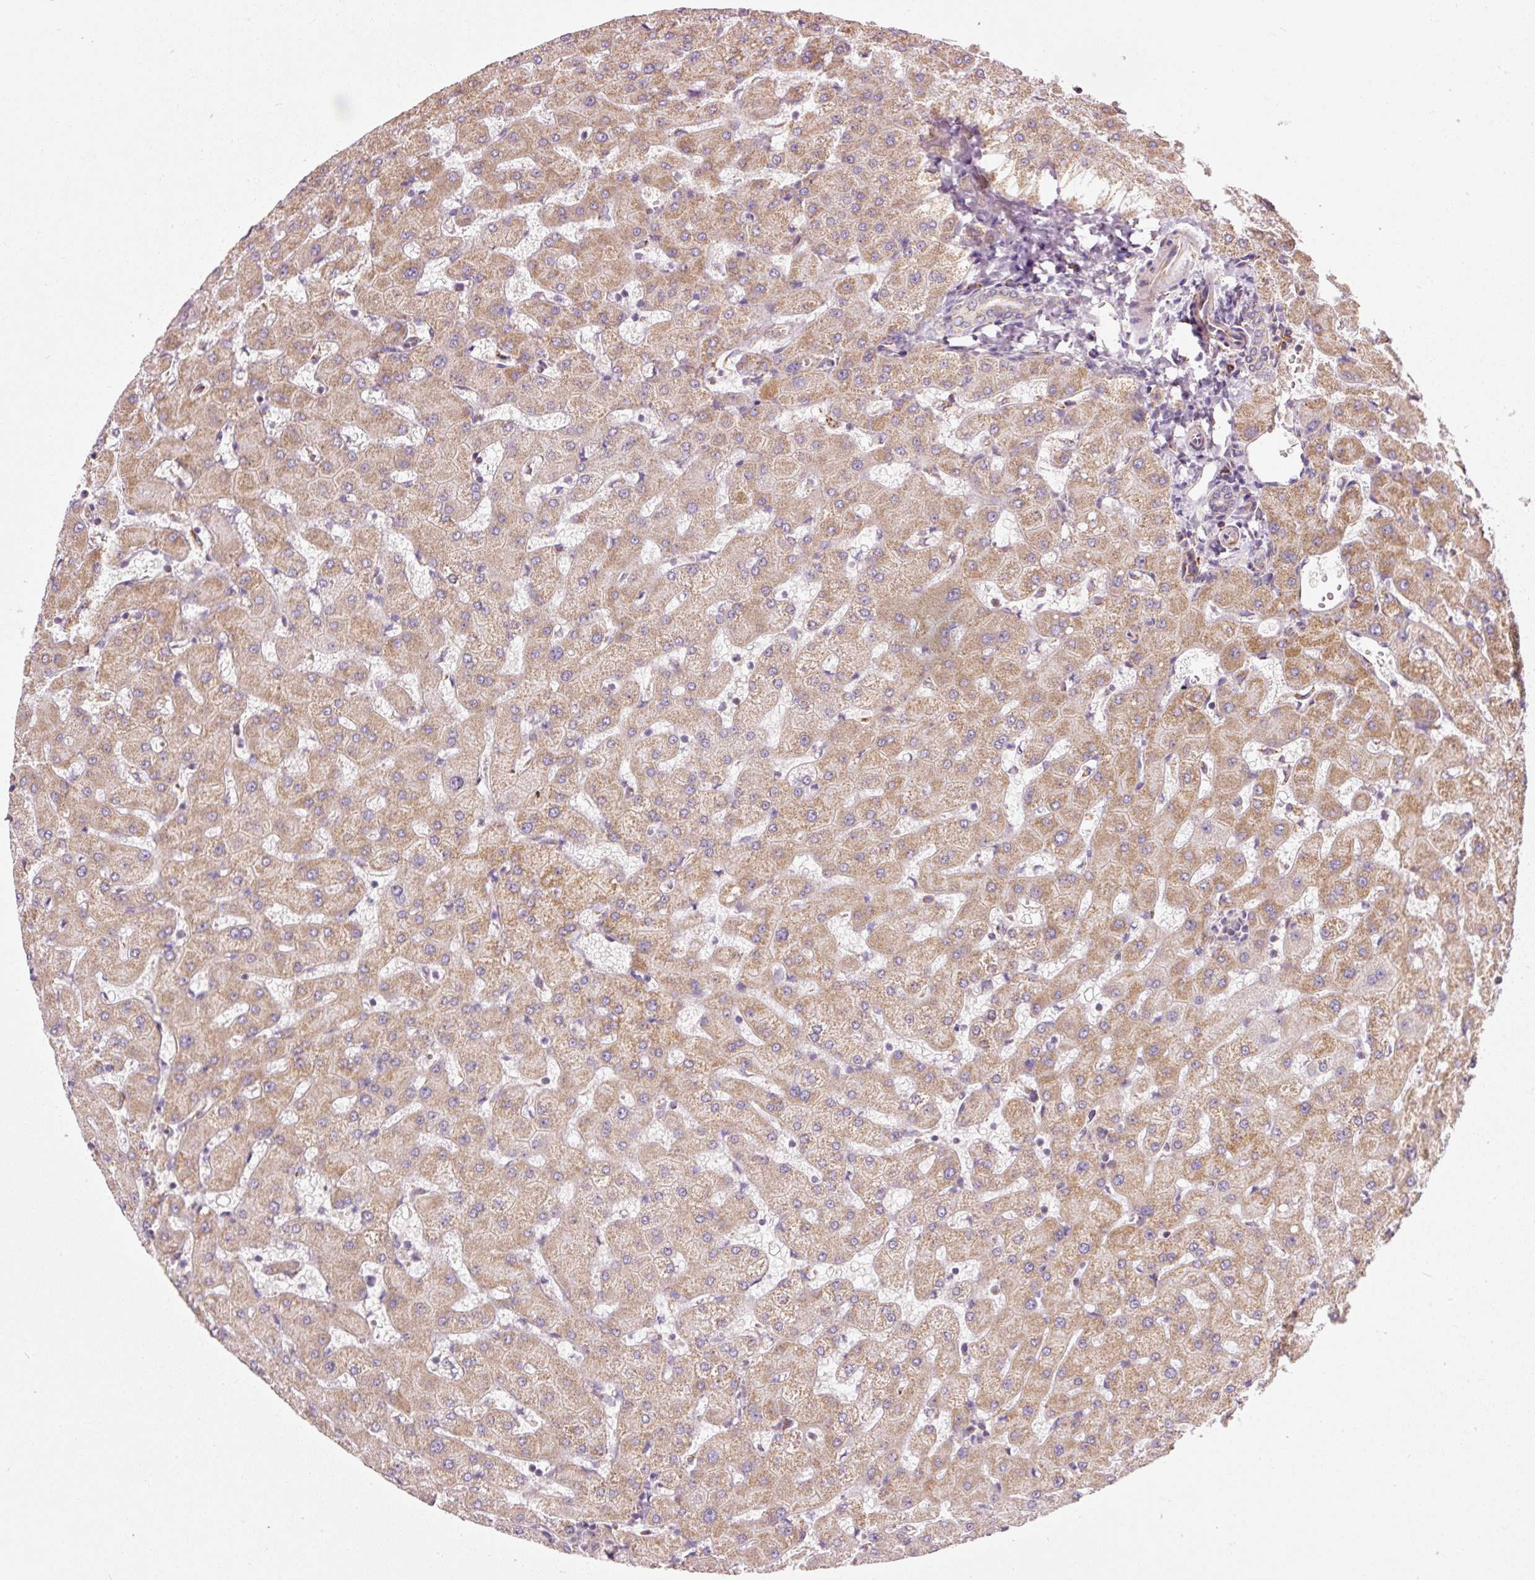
{"staining": {"intensity": "weak", "quantity": "25%-75%", "location": "cytoplasmic/membranous"}, "tissue": "liver", "cell_type": "Cholangiocytes", "image_type": "normal", "snomed": [{"axis": "morphology", "description": "Normal tissue, NOS"}, {"axis": "topography", "description": "Liver"}], "caption": "Protein staining demonstrates weak cytoplasmic/membranous staining in about 25%-75% of cholangiocytes in unremarkable liver.", "gene": "NDUFB4", "patient": {"sex": "female", "age": 63}}